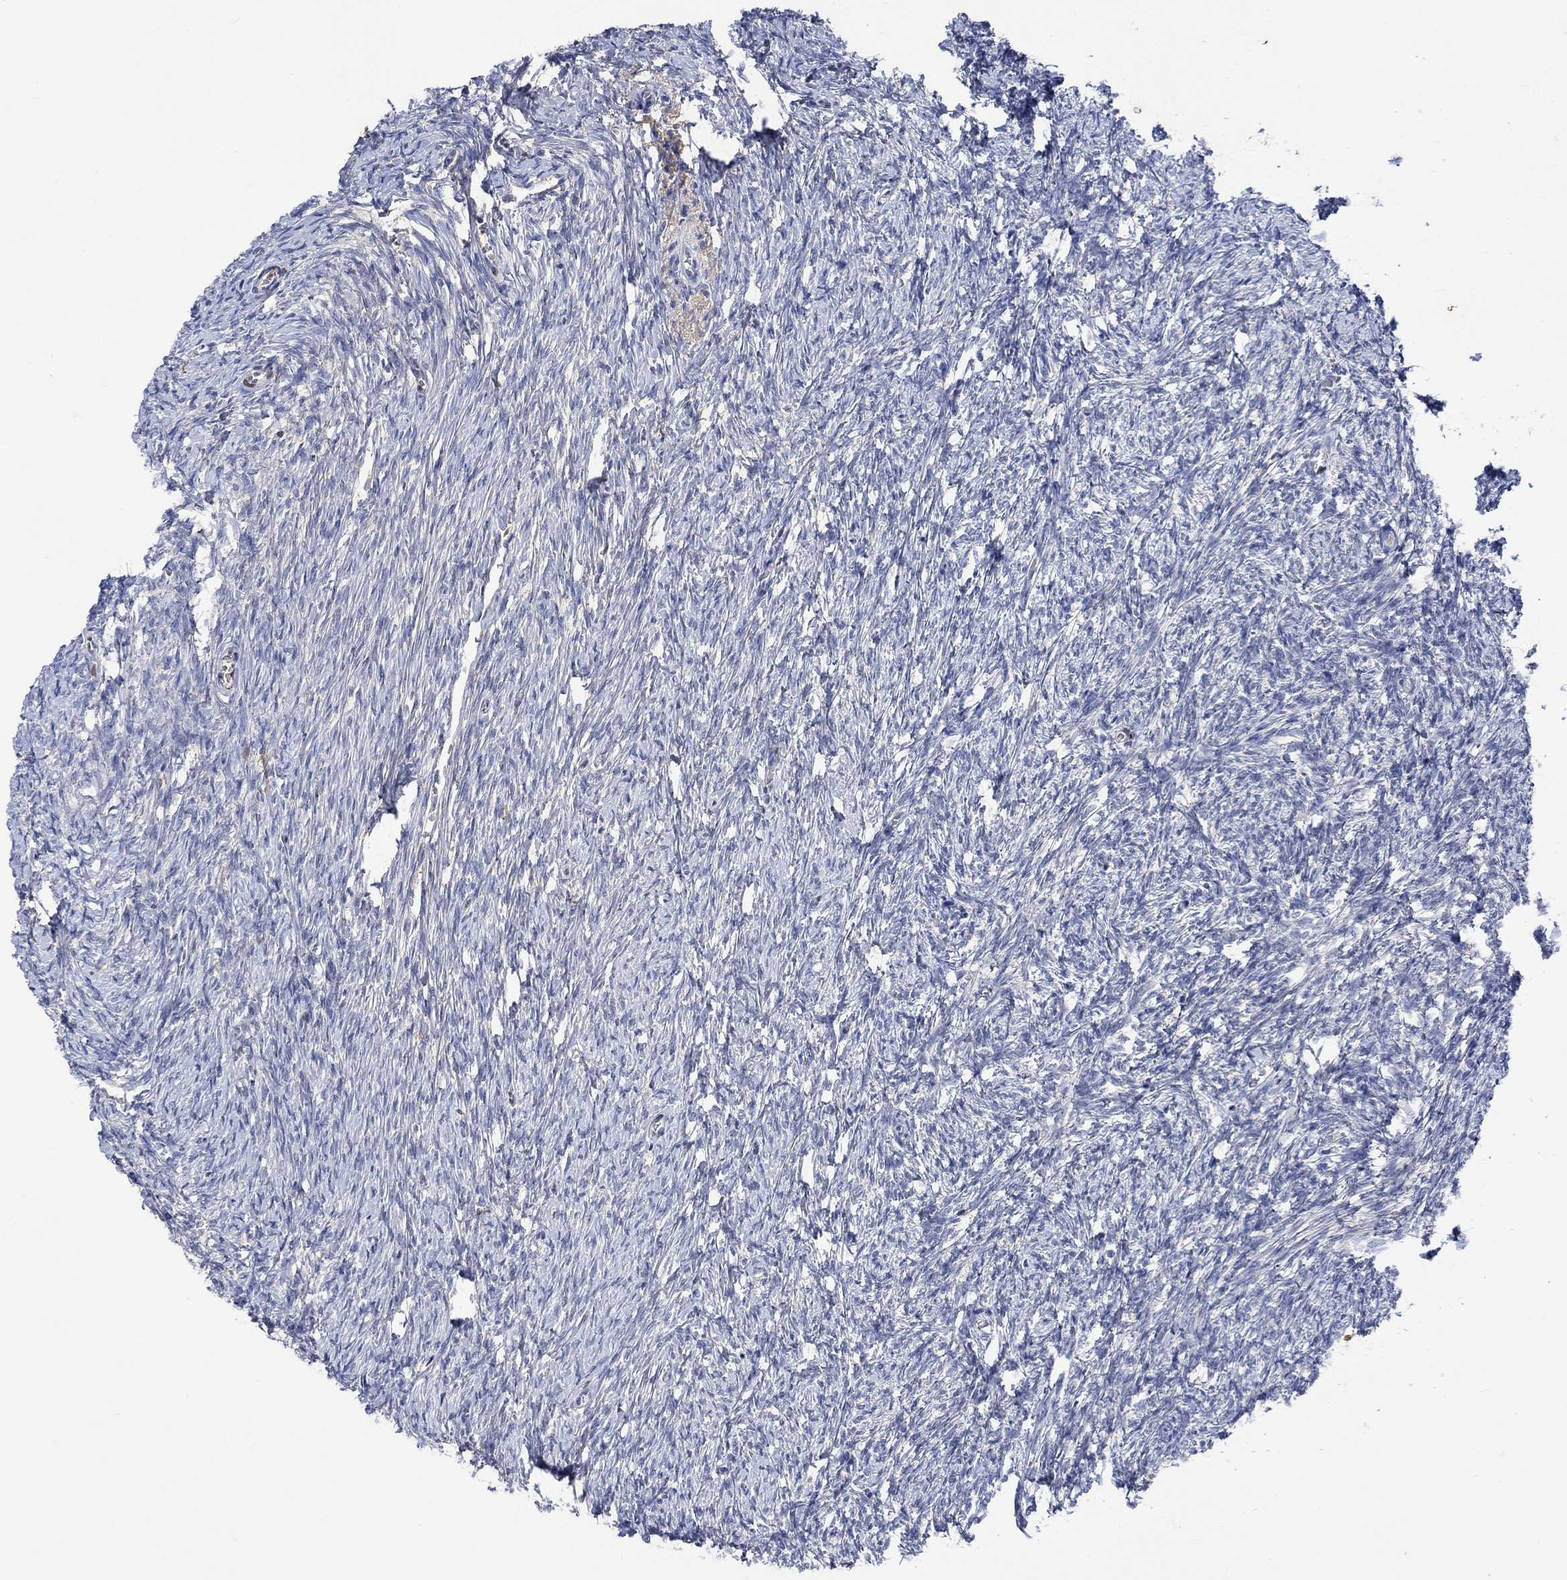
{"staining": {"intensity": "negative", "quantity": "none", "location": "none"}, "tissue": "ovary", "cell_type": "Ovarian stroma cells", "image_type": "normal", "snomed": [{"axis": "morphology", "description": "Normal tissue, NOS"}, {"axis": "topography", "description": "Ovary"}], "caption": "An immunohistochemistry (IHC) micrograph of benign ovary is shown. There is no staining in ovarian stroma cells of ovary. (Brightfield microscopy of DAB (3,3'-diaminobenzidine) IHC at high magnification).", "gene": "MSTN", "patient": {"sex": "female", "age": 39}}